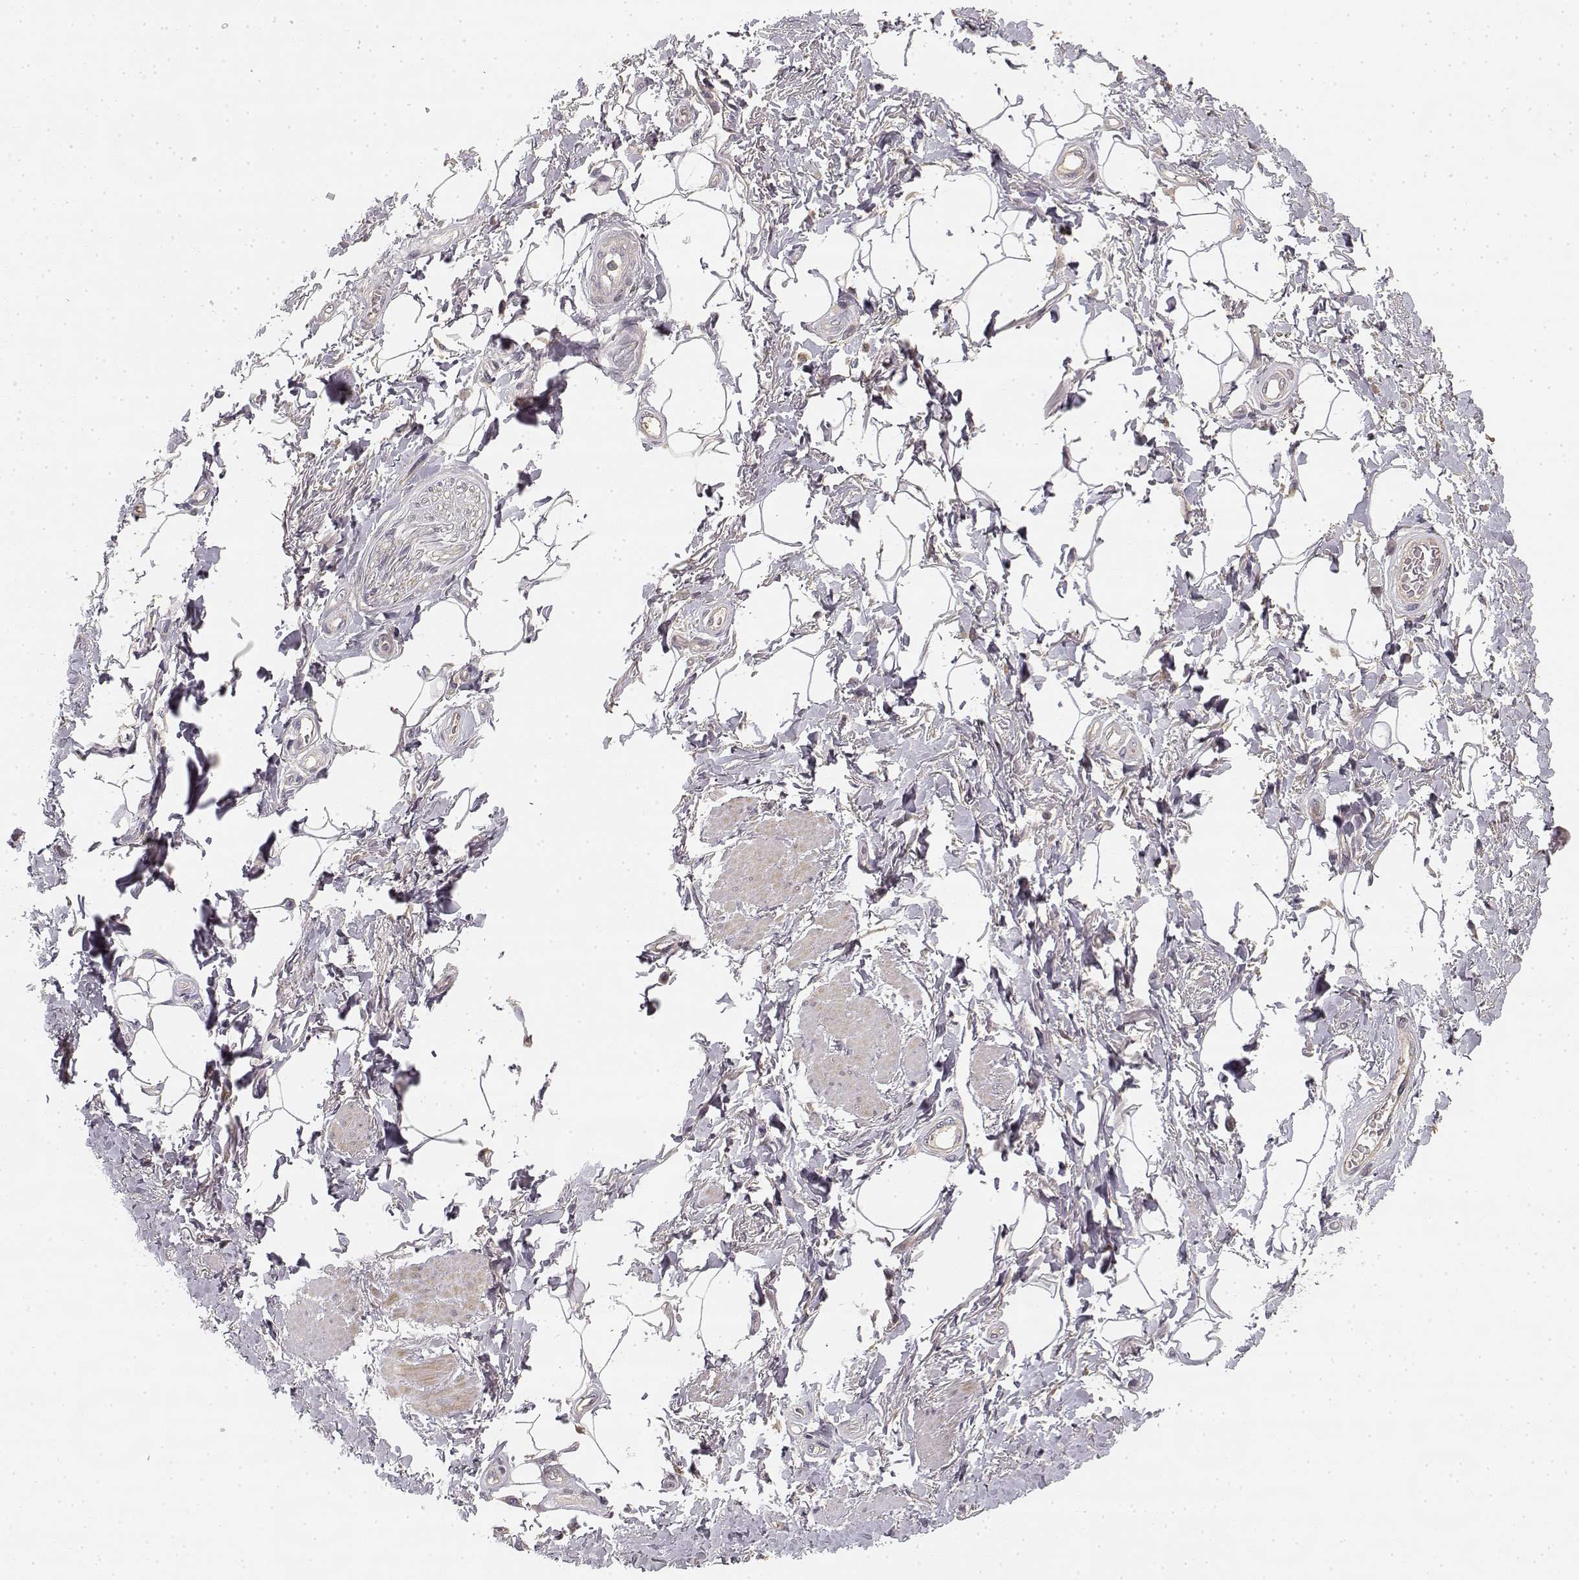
{"staining": {"intensity": "negative", "quantity": "none", "location": "none"}, "tissue": "adipose tissue", "cell_type": "Adipocytes", "image_type": "normal", "snomed": [{"axis": "morphology", "description": "Normal tissue, NOS"}, {"axis": "topography", "description": "Peripheral nerve tissue"}], "caption": "DAB (3,3'-diaminobenzidine) immunohistochemical staining of normal adipose tissue exhibits no significant expression in adipocytes. Brightfield microscopy of immunohistochemistry stained with DAB (3,3'-diaminobenzidine) (brown) and hematoxylin (blue), captured at high magnification.", "gene": "MED12L", "patient": {"sex": "male", "age": 51}}